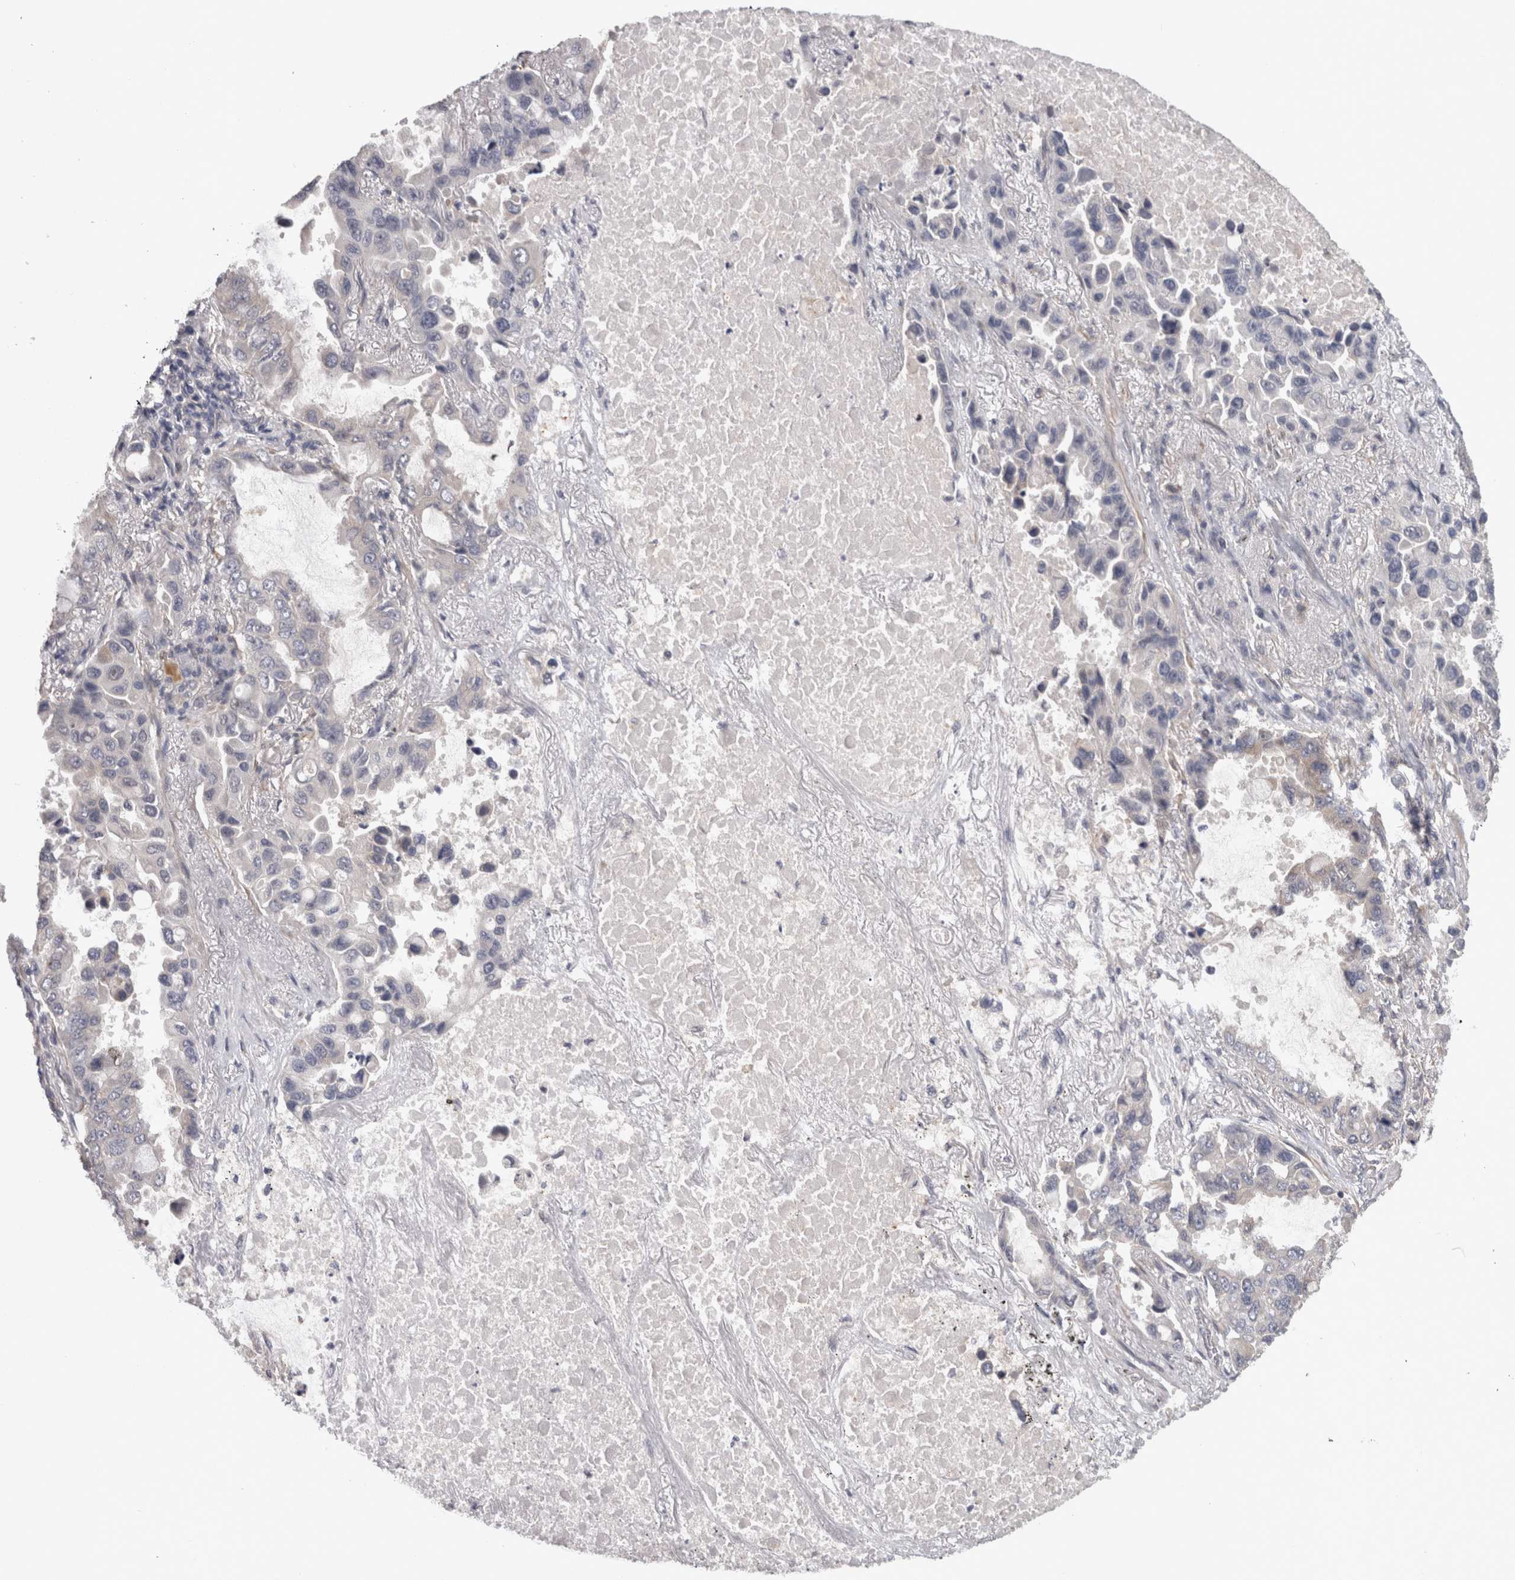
{"staining": {"intensity": "negative", "quantity": "none", "location": "none"}, "tissue": "lung cancer", "cell_type": "Tumor cells", "image_type": "cancer", "snomed": [{"axis": "morphology", "description": "Adenocarcinoma, NOS"}, {"axis": "topography", "description": "Lung"}], "caption": "Tumor cells show no significant protein expression in adenocarcinoma (lung).", "gene": "RMDN1", "patient": {"sex": "male", "age": 64}}